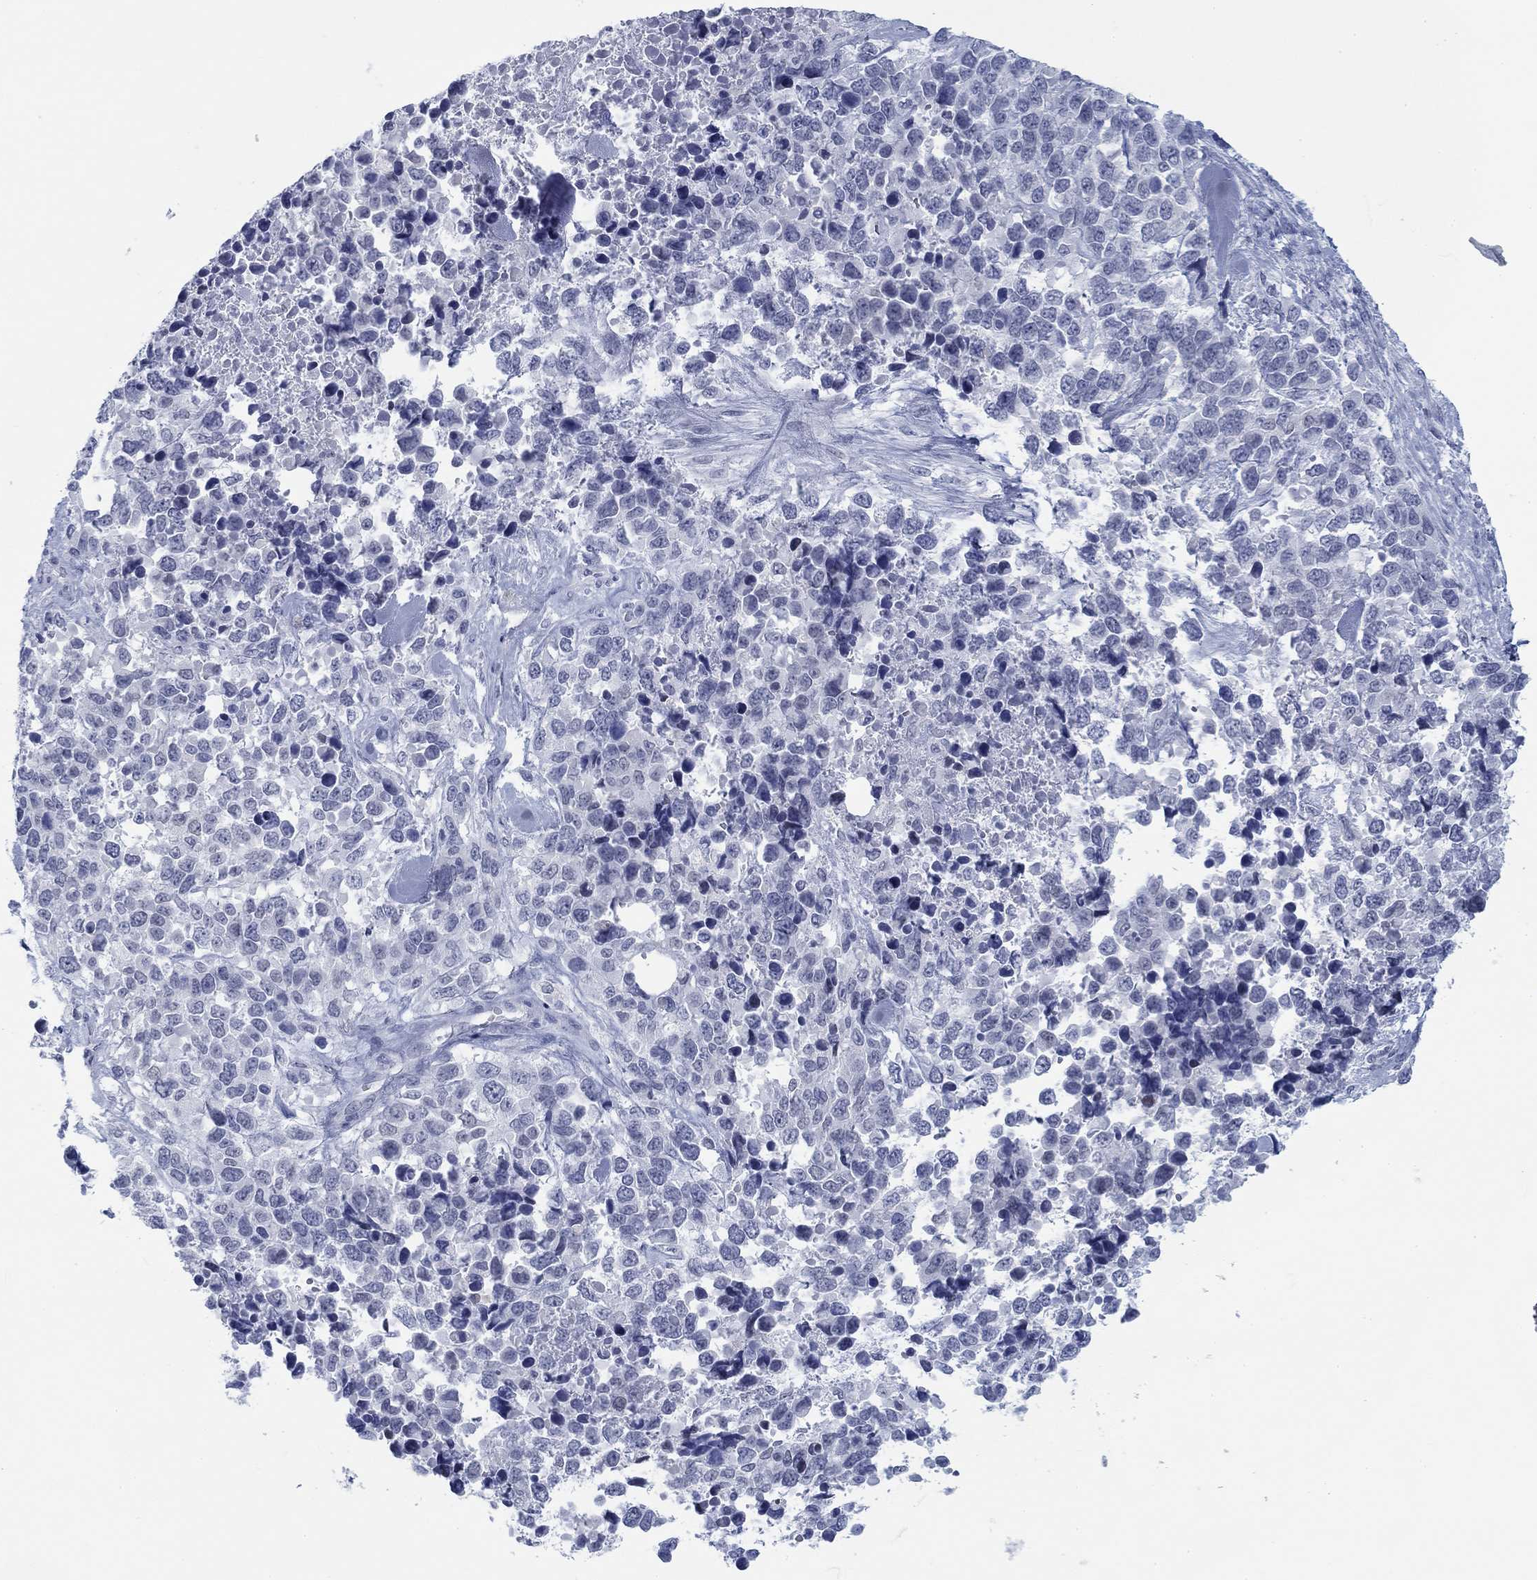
{"staining": {"intensity": "negative", "quantity": "none", "location": "none"}, "tissue": "melanoma", "cell_type": "Tumor cells", "image_type": "cancer", "snomed": [{"axis": "morphology", "description": "Malignant melanoma, Metastatic site"}, {"axis": "topography", "description": "Skin"}], "caption": "Immunohistochemistry (IHC) photomicrograph of neoplastic tissue: human malignant melanoma (metastatic site) stained with DAB (3,3'-diaminobenzidine) demonstrates no significant protein expression in tumor cells.", "gene": "DNAL1", "patient": {"sex": "male", "age": 84}}